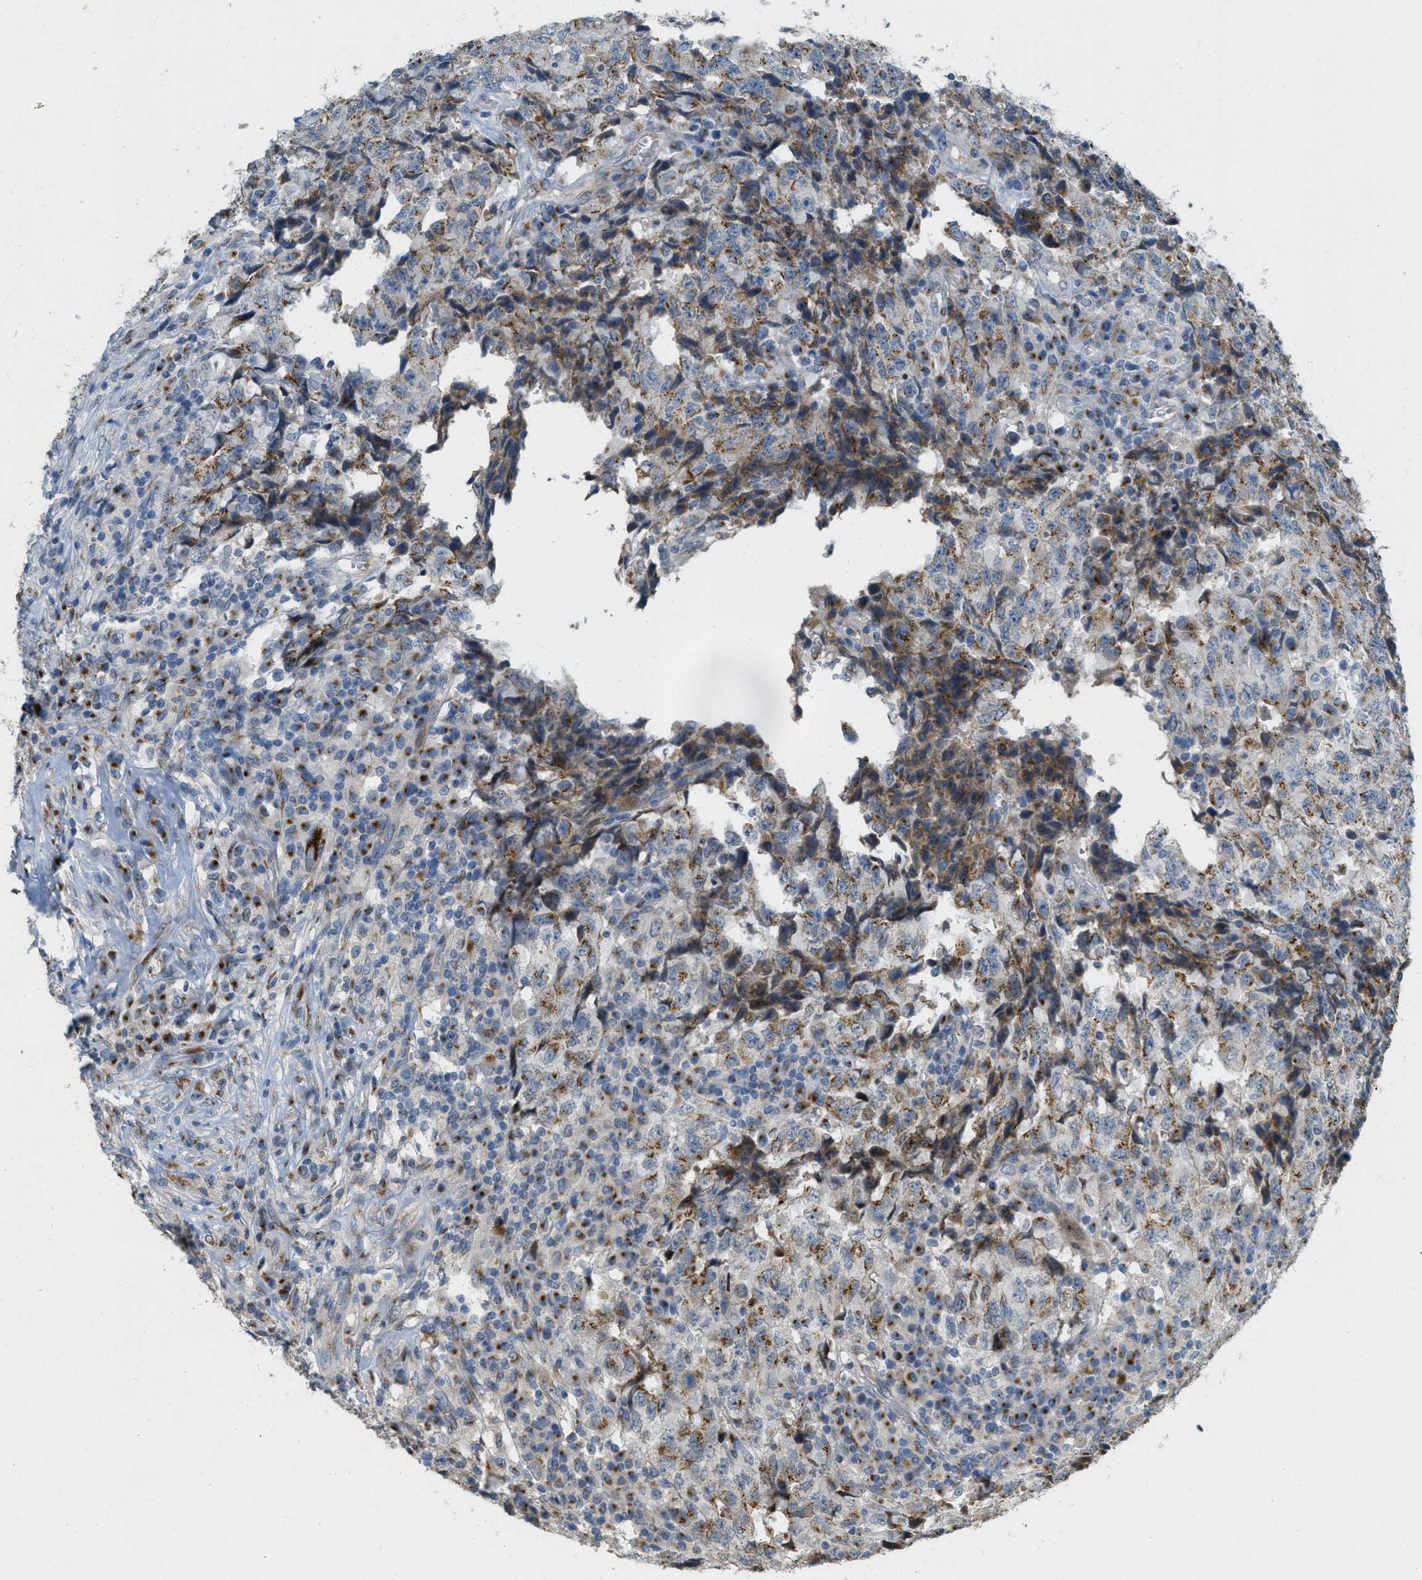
{"staining": {"intensity": "moderate", "quantity": ">75%", "location": "cytoplasmic/membranous"}, "tissue": "testis cancer", "cell_type": "Tumor cells", "image_type": "cancer", "snomed": [{"axis": "morphology", "description": "Necrosis, NOS"}, {"axis": "morphology", "description": "Carcinoma, Embryonal, NOS"}, {"axis": "topography", "description": "Testis"}], "caption": "Immunohistochemistry (IHC) of testis cancer demonstrates medium levels of moderate cytoplasmic/membranous positivity in approximately >75% of tumor cells. The staining is performed using DAB brown chromogen to label protein expression. The nuclei are counter-stained blue using hematoxylin.", "gene": "ZFPL1", "patient": {"sex": "male", "age": 19}}